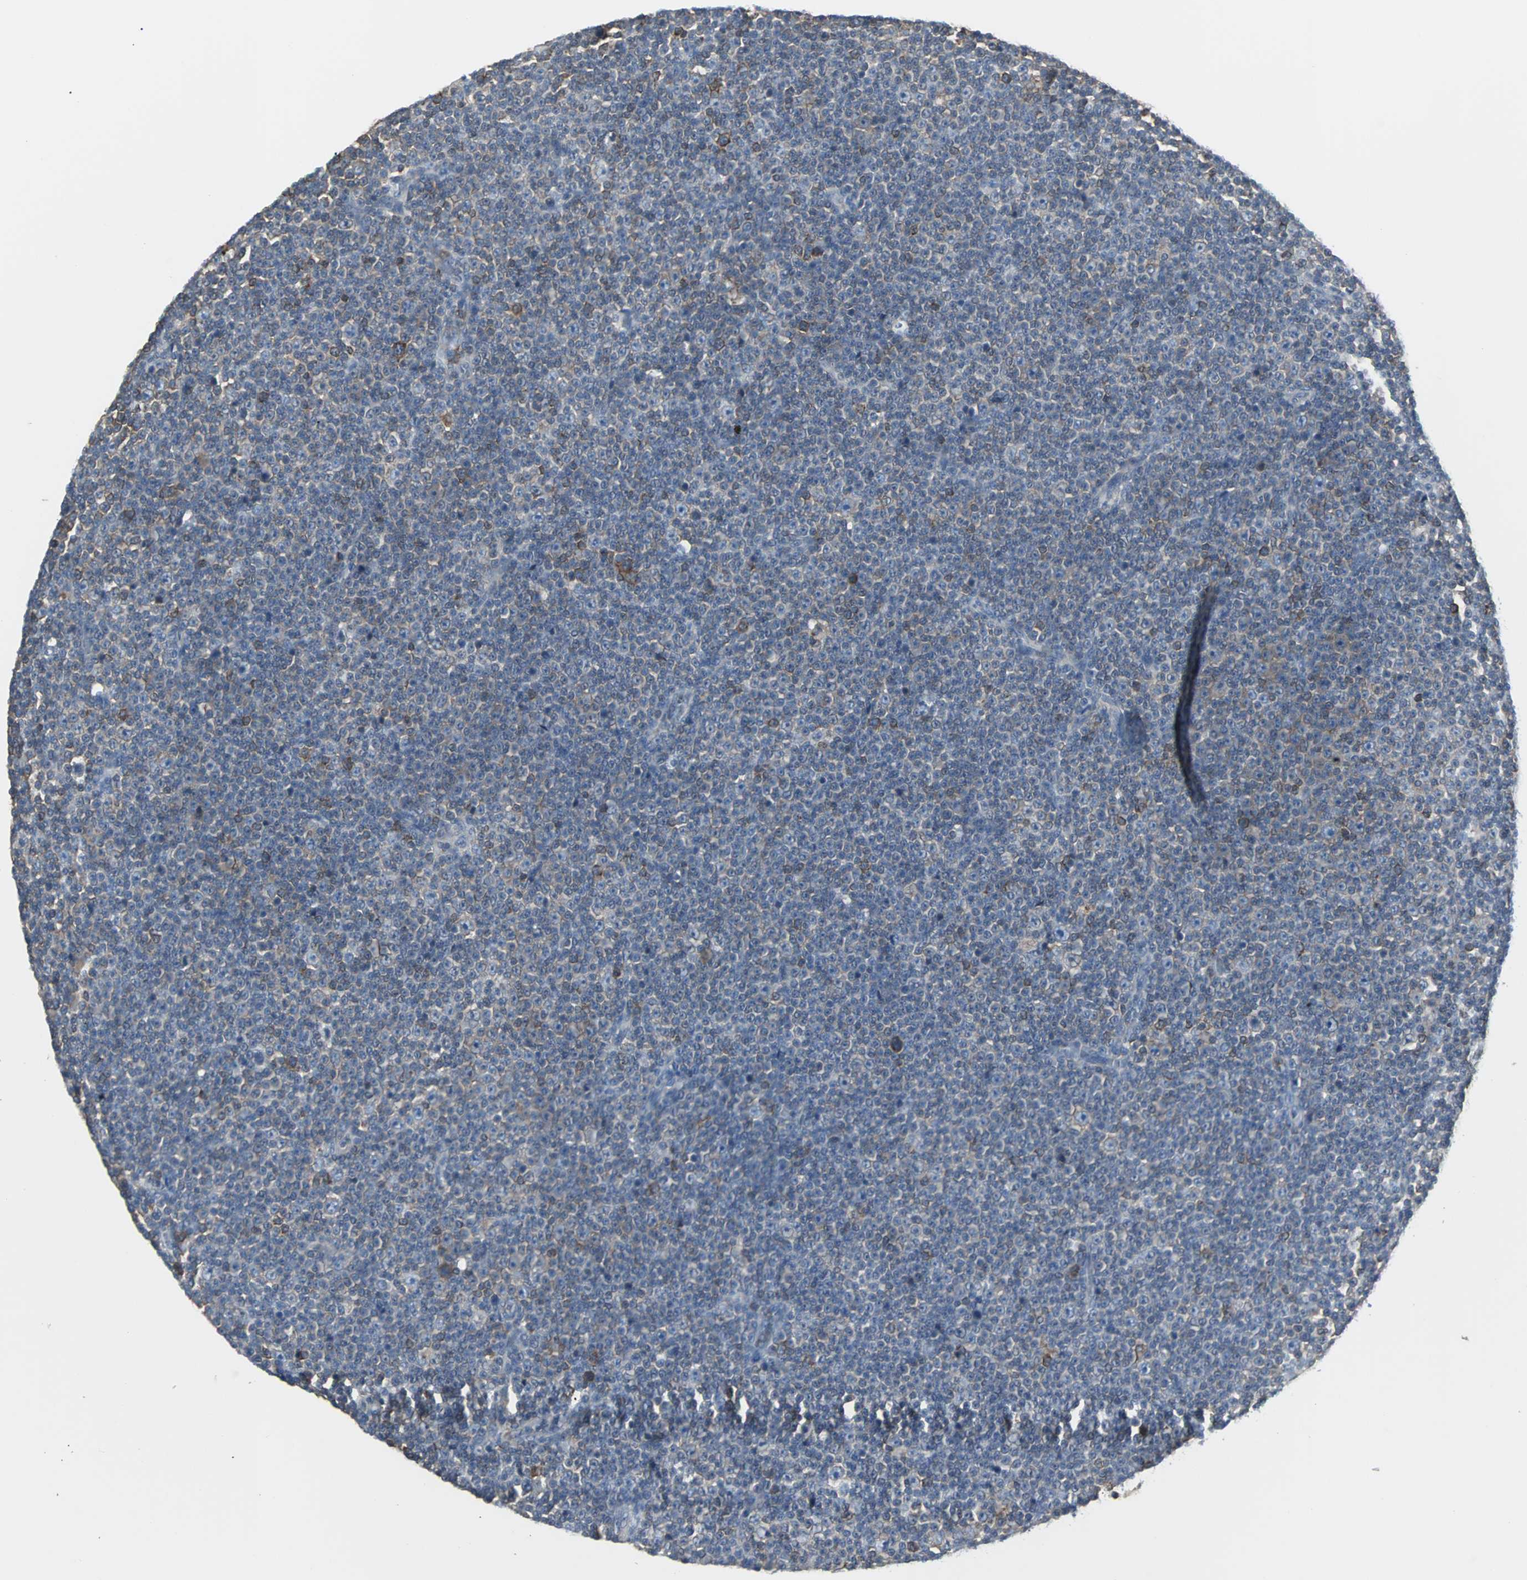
{"staining": {"intensity": "weak", "quantity": "25%-75%", "location": "cytoplasmic/membranous"}, "tissue": "lymphoma", "cell_type": "Tumor cells", "image_type": "cancer", "snomed": [{"axis": "morphology", "description": "Malignant lymphoma, non-Hodgkin's type, Low grade"}, {"axis": "topography", "description": "Lymph node"}], "caption": "Immunohistochemical staining of lymphoma reveals low levels of weak cytoplasmic/membranous staining in approximately 25%-75% of tumor cells.", "gene": "LRRFIP1", "patient": {"sex": "female", "age": 67}}